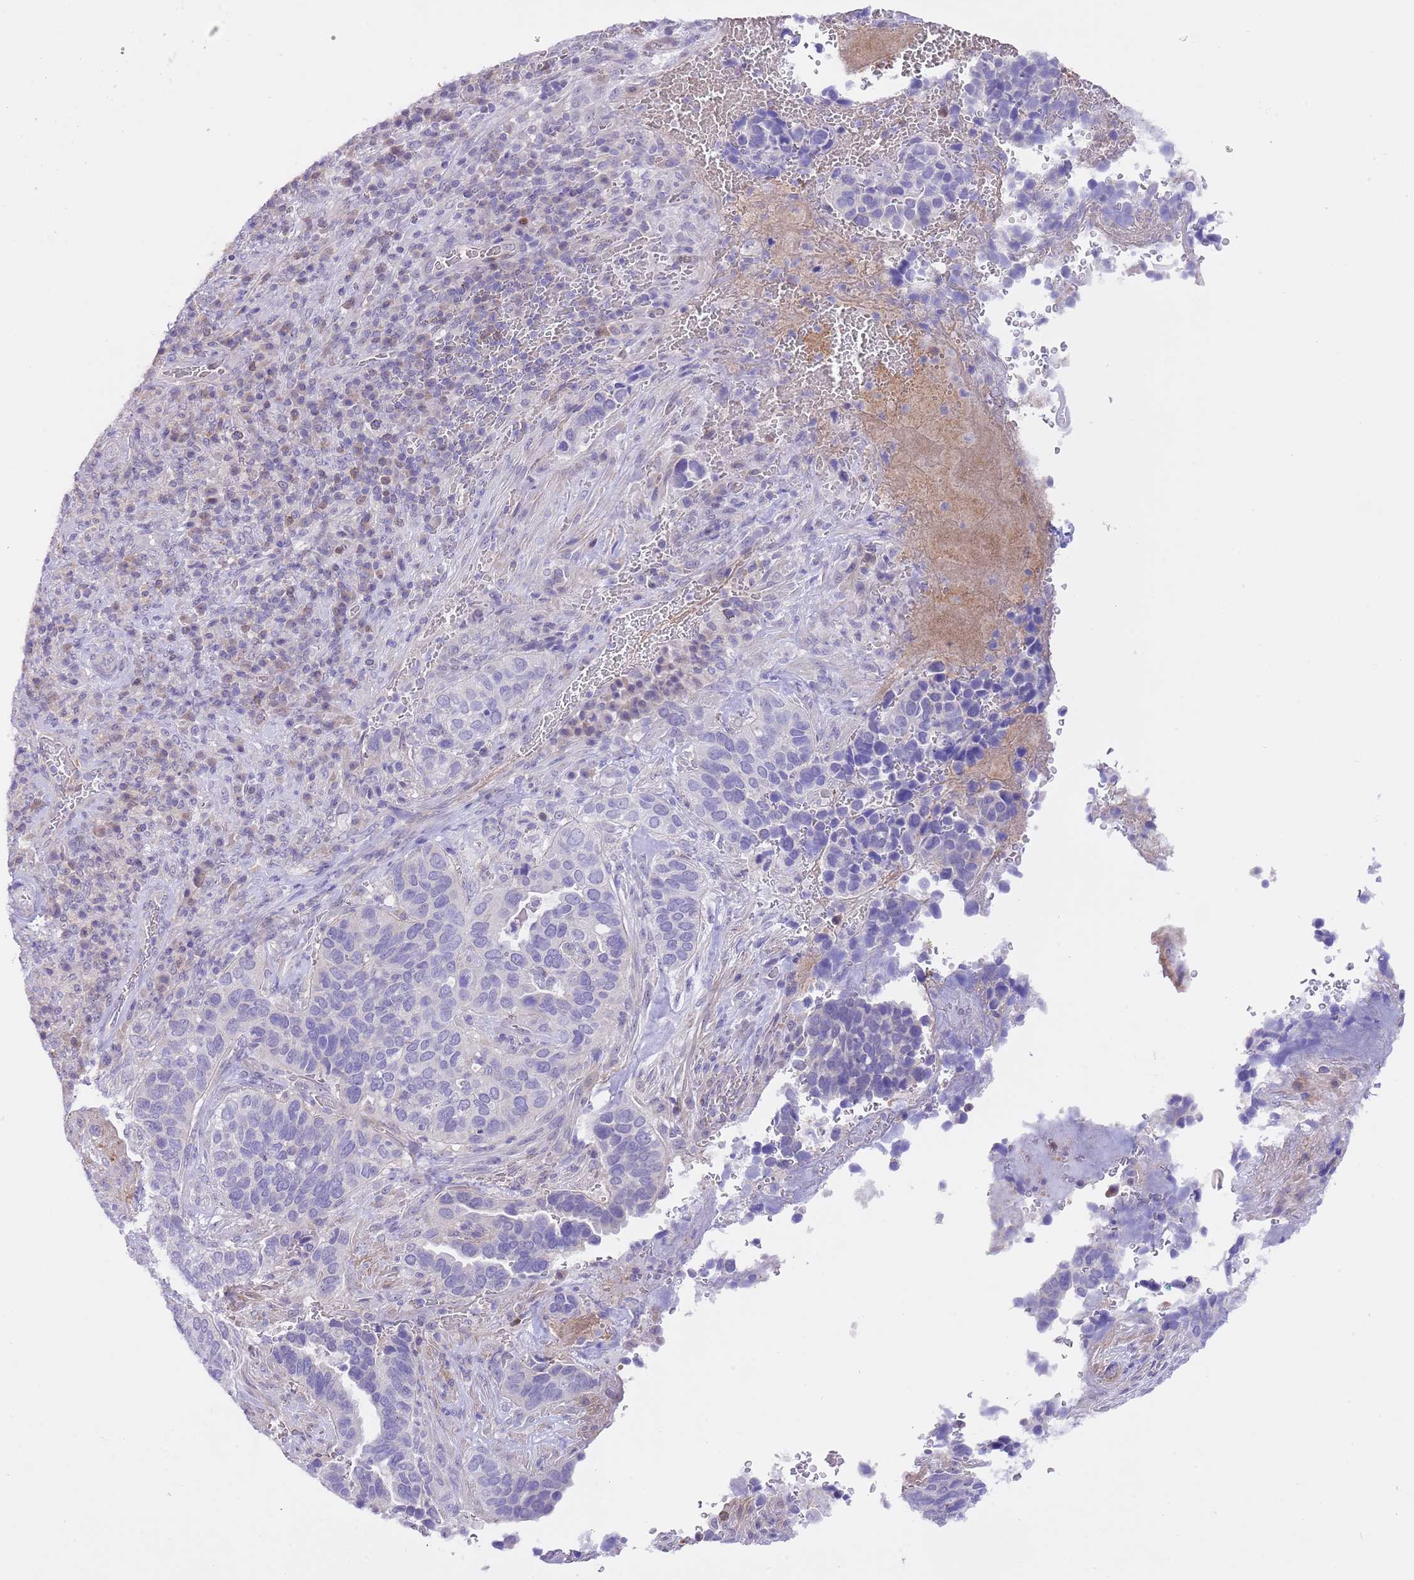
{"staining": {"intensity": "negative", "quantity": "none", "location": "none"}, "tissue": "cervical cancer", "cell_type": "Tumor cells", "image_type": "cancer", "snomed": [{"axis": "morphology", "description": "Squamous cell carcinoma, NOS"}, {"axis": "topography", "description": "Cervix"}], "caption": "A high-resolution image shows immunohistochemistry (IHC) staining of cervical squamous cell carcinoma, which shows no significant expression in tumor cells.", "gene": "PRR32", "patient": {"sex": "female", "age": 38}}